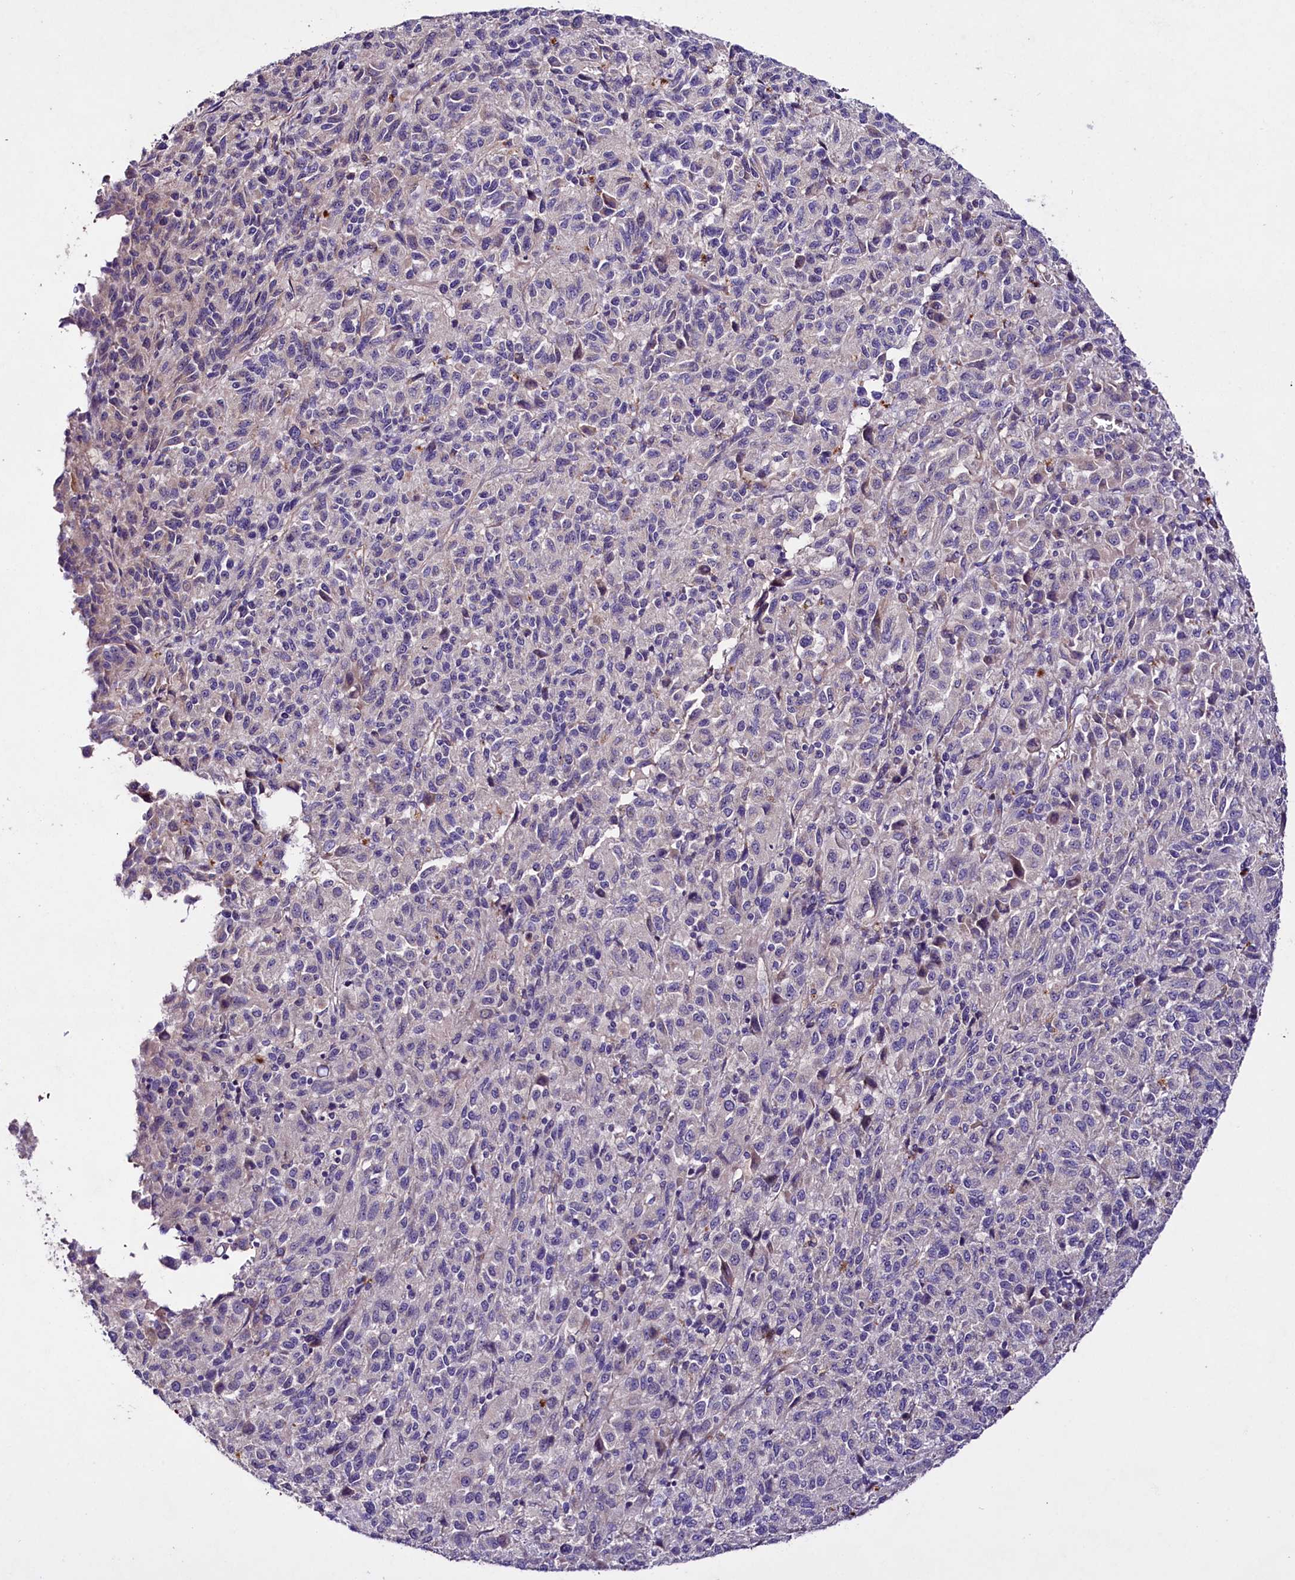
{"staining": {"intensity": "negative", "quantity": "none", "location": "none"}, "tissue": "melanoma", "cell_type": "Tumor cells", "image_type": "cancer", "snomed": [{"axis": "morphology", "description": "Malignant melanoma, Metastatic site"}, {"axis": "topography", "description": "Lung"}], "caption": "There is no significant expression in tumor cells of malignant melanoma (metastatic site).", "gene": "SLC7A1", "patient": {"sex": "male", "age": 64}}